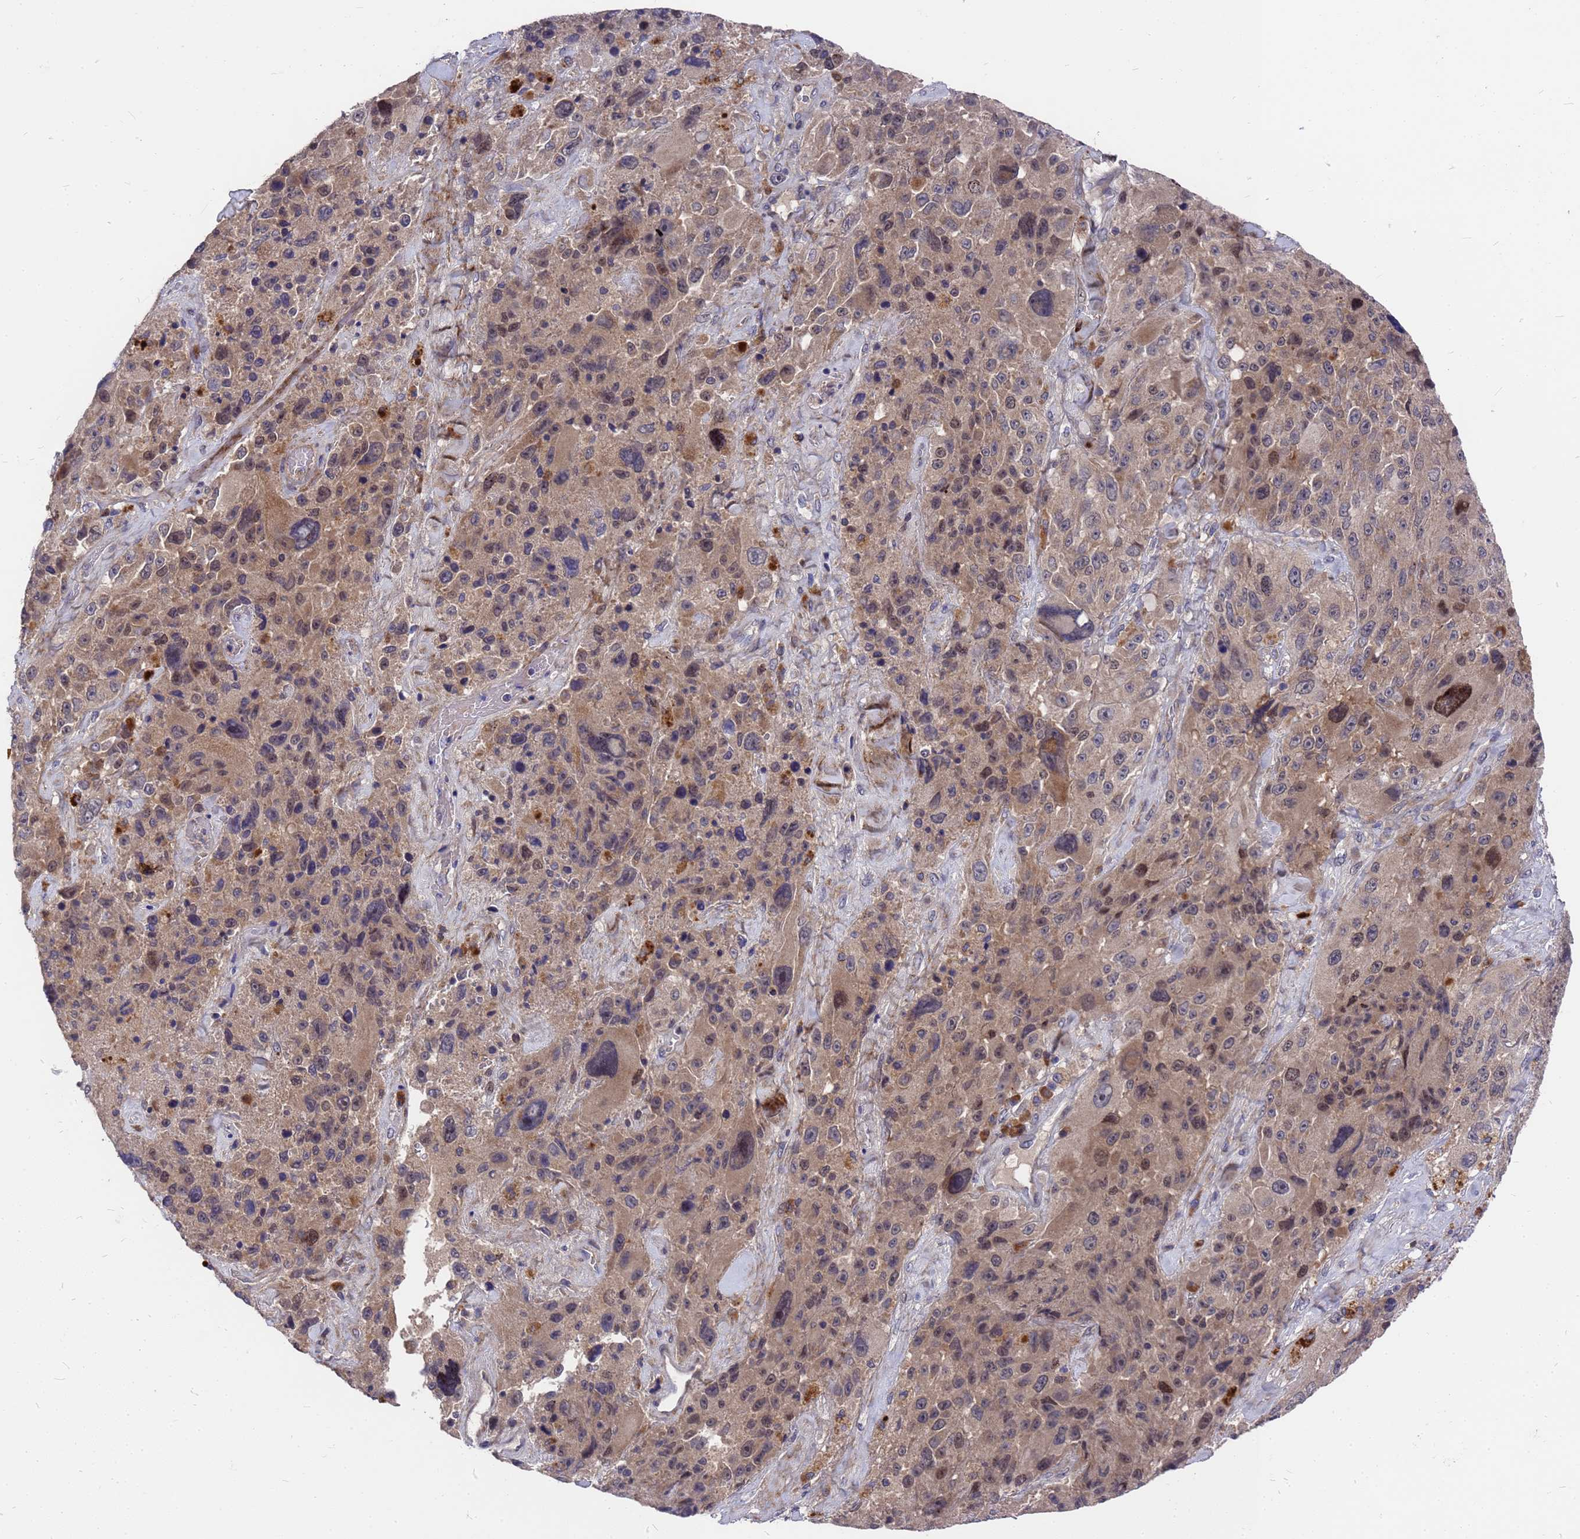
{"staining": {"intensity": "weak", "quantity": "25%-75%", "location": "cytoplasmic/membranous"}, "tissue": "melanoma", "cell_type": "Tumor cells", "image_type": "cancer", "snomed": [{"axis": "morphology", "description": "Malignant melanoma, Metastatic site"}, {"axis": "topography", "description": "Lymph node"}], "caption": "Immunohistochemistry histopathology image of neoplastic tissue: human malignant melanoma (metastatic site) stained using immunohistochemistry (IHC) exhibits low levels of weak protein expression localized specifically in the cytoplasmic/membranous of tumor cells, appearing as a cytoplasmic/membranous brown color.", "gene": "ZNF717", "patient": {"sex": "male", "age": 62}}